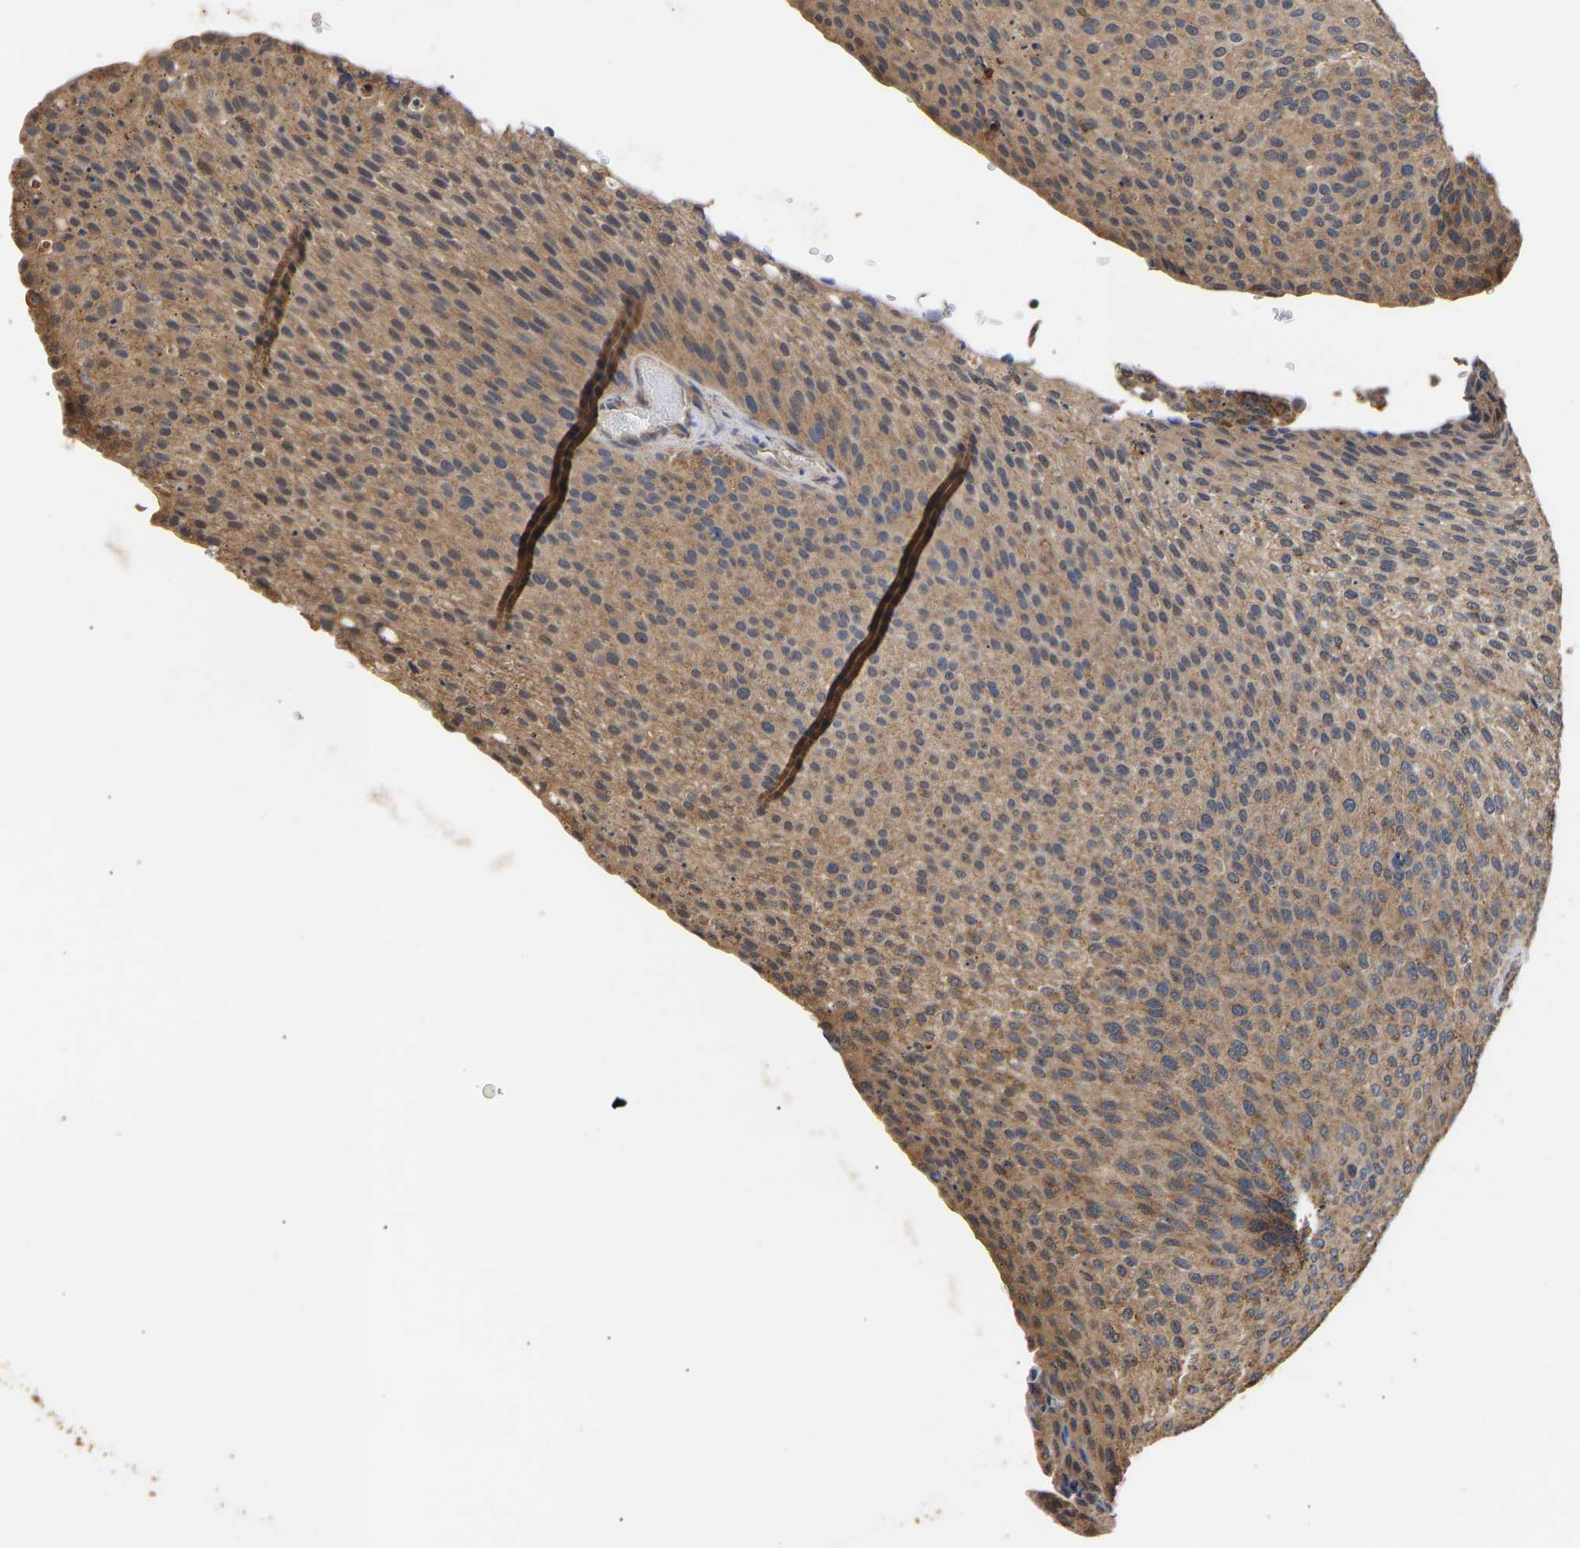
{"staining": {"intensity": "moderate", "quantity": ">75%", "location": "cytoplasmic/membranous"}, "tissue": "urothelial cancer", "cell_type": "Tumor cells", "image_type": "cancer", "snomed": [{"axis": "morphology", "description": "Urothelial carcinoma, Low grade"}, {"axis": "topography", "description": "Smooth muscle"}, {"axis": "topography", "description": "Urinary bladder"}], "caption": "Human urothelial cancer stained with a brown dye exhibits moderate cytoplasmic/membranous positive expression in approximately >75% of tumor cells.", "gene": "ZNF26", "patient": {"sex": "male", "age": 60}}